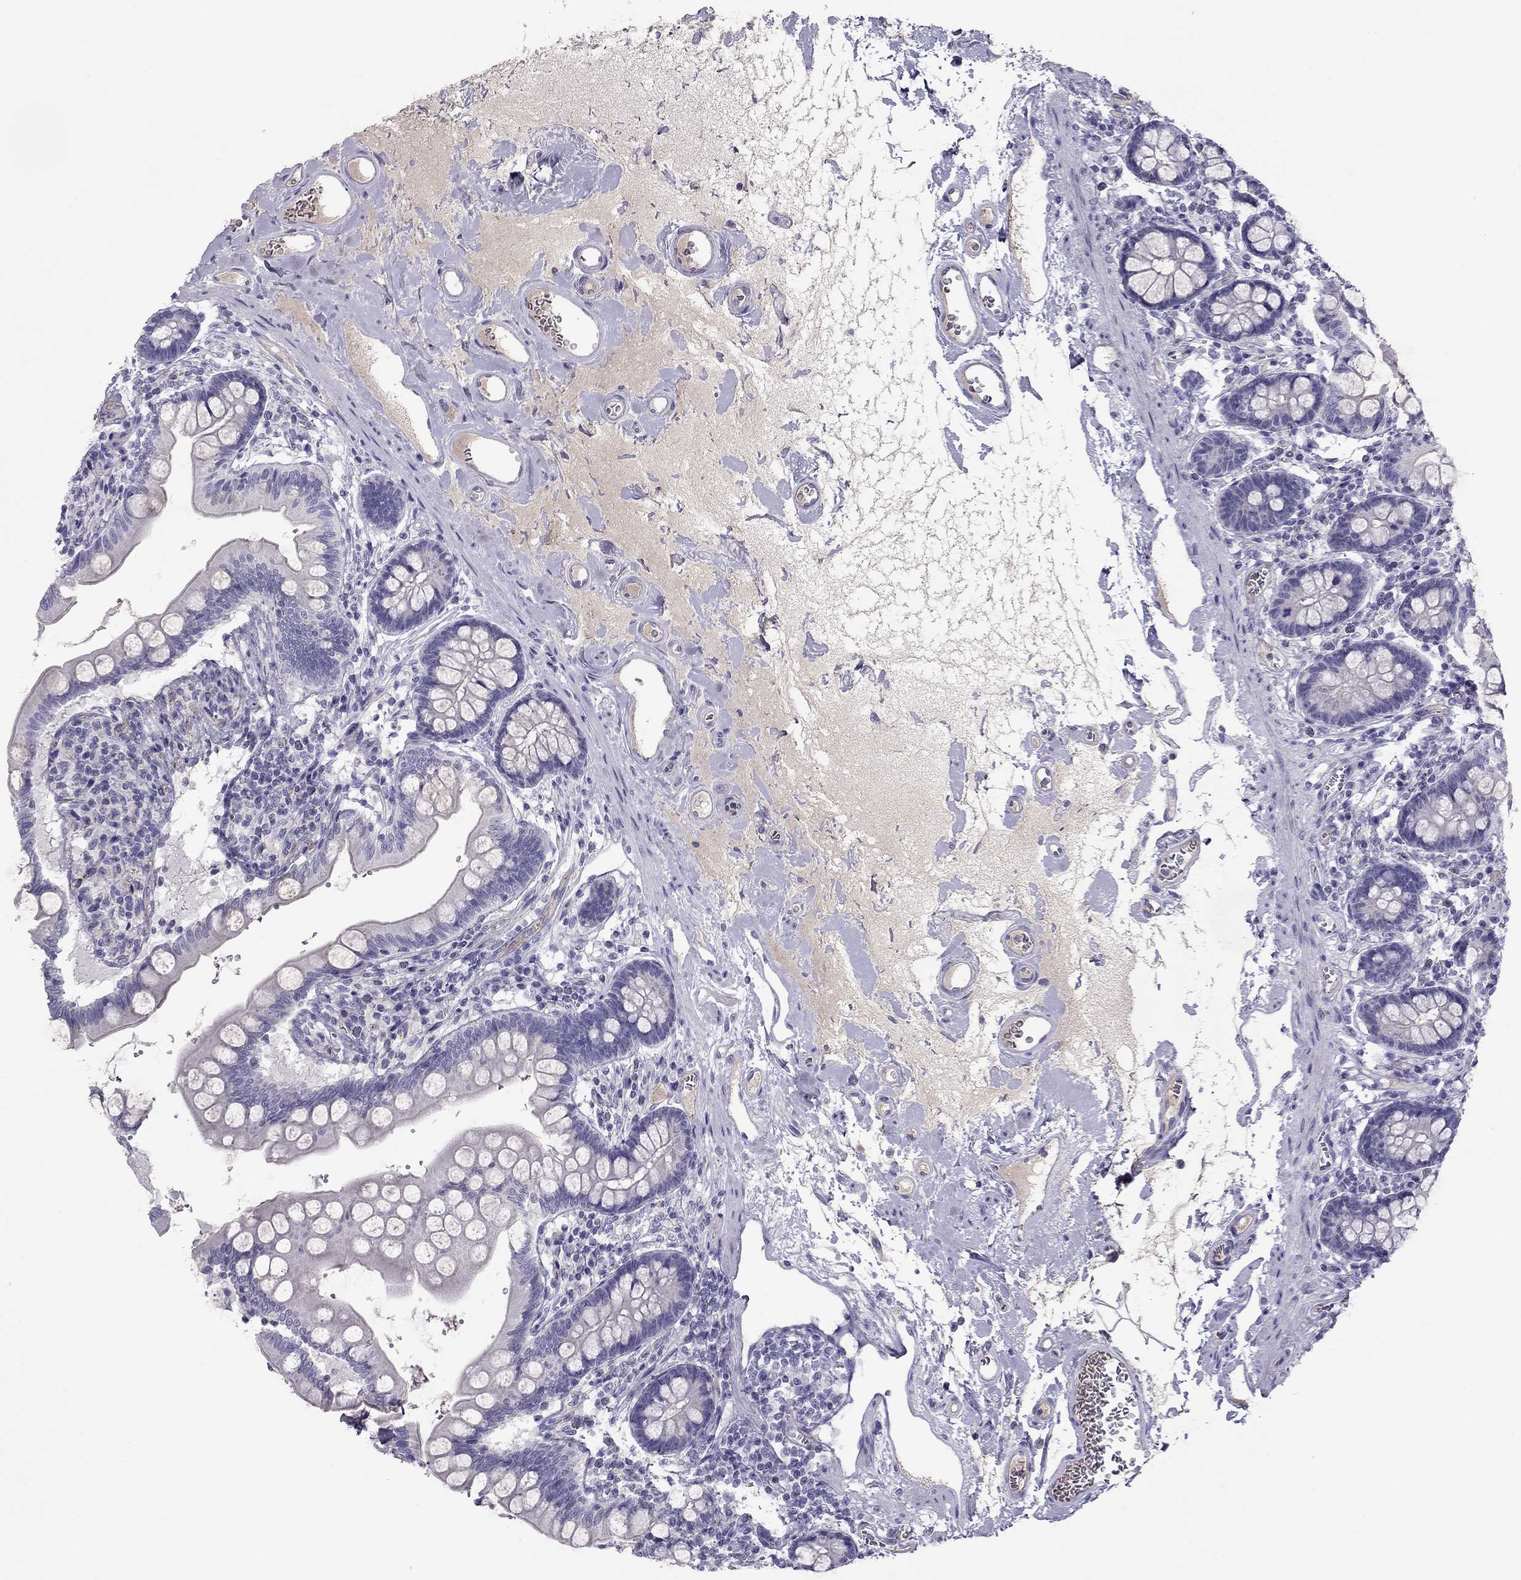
{"staining": {"intensity": "negative", "quantity": "none", "location": "none"}, "tissue": "small intestine", "cell_type": "Glandular cells", "image_type": "normal", "snomed": [{"axis": "morphology", "description": "Normal tissue, NOS"}, {"axis": "topography", "description": "Small intestine"}], "caption": "Glandular cells are negative for protein expression in normal human small intestine. (Brightfield microscopy of DAB (3,3'-diaminobenzidine) immunohistochemistry at high magnification).", "gene": "STOML3", "patient": {"sex": "female", "age": 56}}